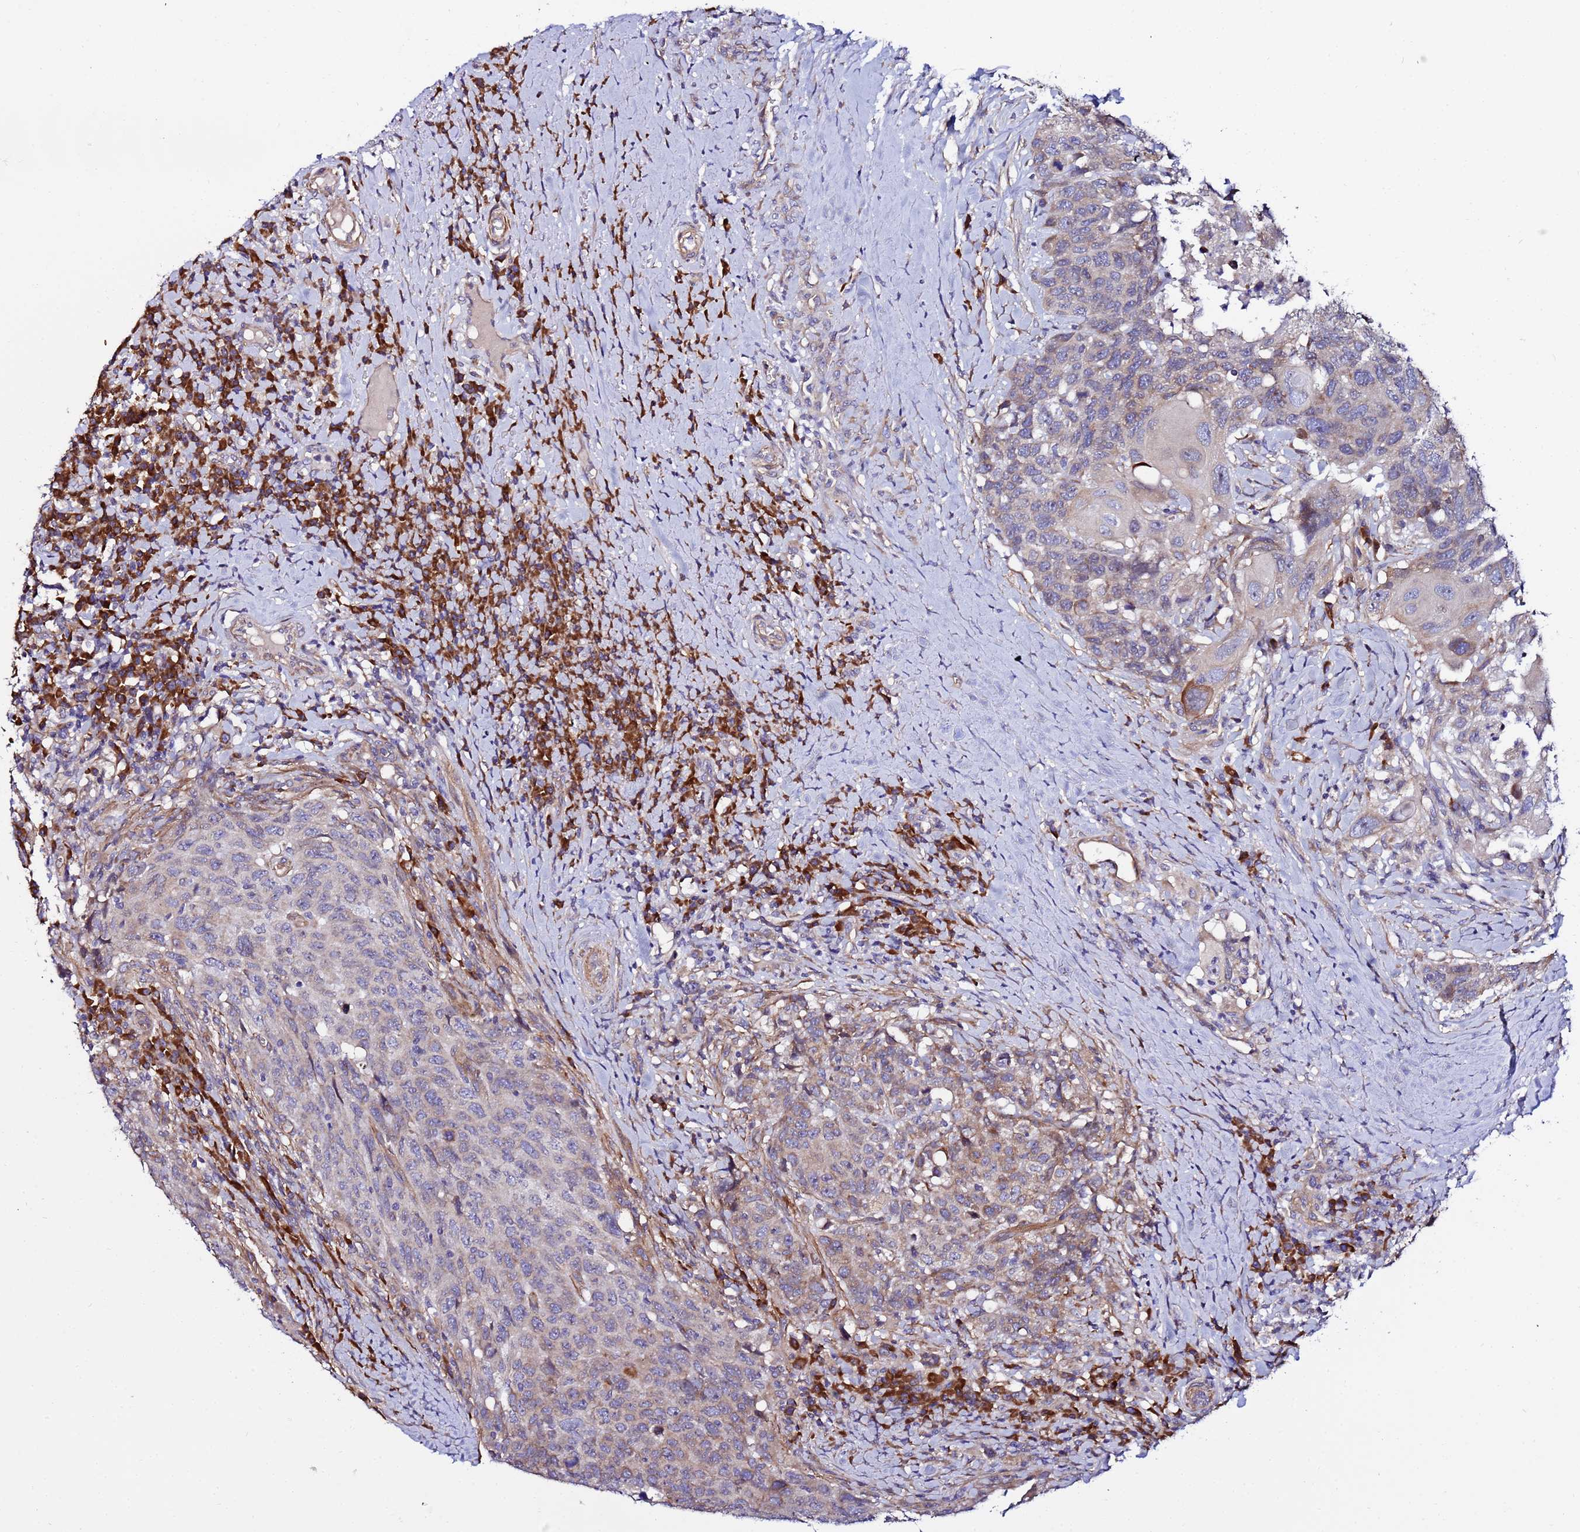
{"staining": {"intensity": "weak", "quantity": "25%-75%", "location": "cytoplasmic/membranous"}, "tissue": "head and neck cancer", "cell_type": "Tumor cells", "image_type": "cancer", "snomed": [{"axis": "morphology", "description": "Squamous cell carcinoma, NOS"}, {"axis": "topography", "description": "Head-Neck"}], "caption": "Weak cytoplasmic/membranous staining is seen in about 25%-75% of tumor cells in head and neck squamous cell carcinoma.", "gene": "JRKL", "patient": {"sex": "male", "age": 66}}